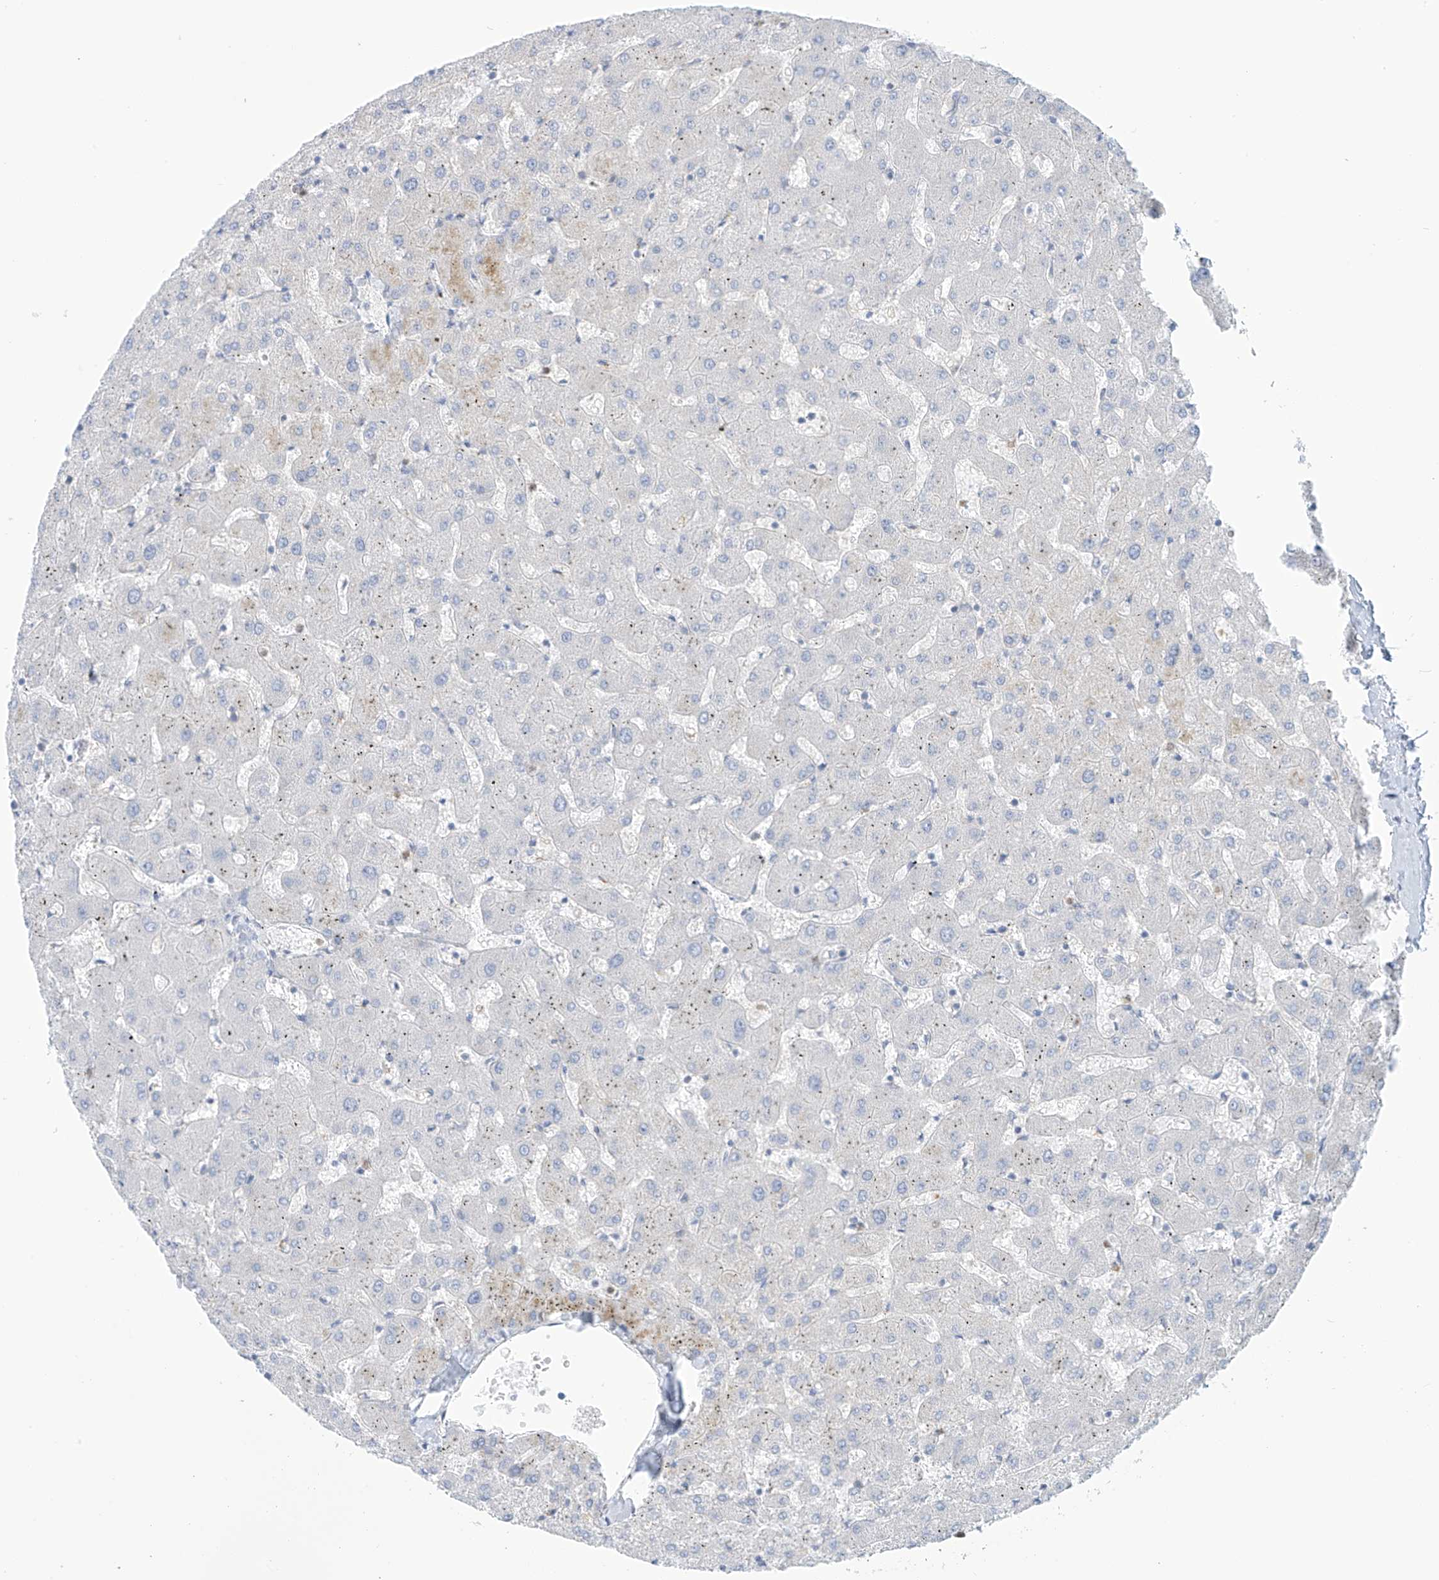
{"staining": {"intensity": "negative", "quantity": "none", "location": "none"}, "tissue": "liver", "cell_type": "Cholangiocytes", "image_type": "normal", "snomed": [{"axis": "morphology", "description": "Normal tissue, NOS"}, {"axis": "topography", "description": "Liver"}], "caption": "IHC of unremarkable liver demonstrates no positivity in cholangiocytes. The staining is performed using DAB brown chromogen with nuclei counter-stained in using hematoxylin.", "gene": "FABP2", "patient": {"sex": "female", "age": 63}}